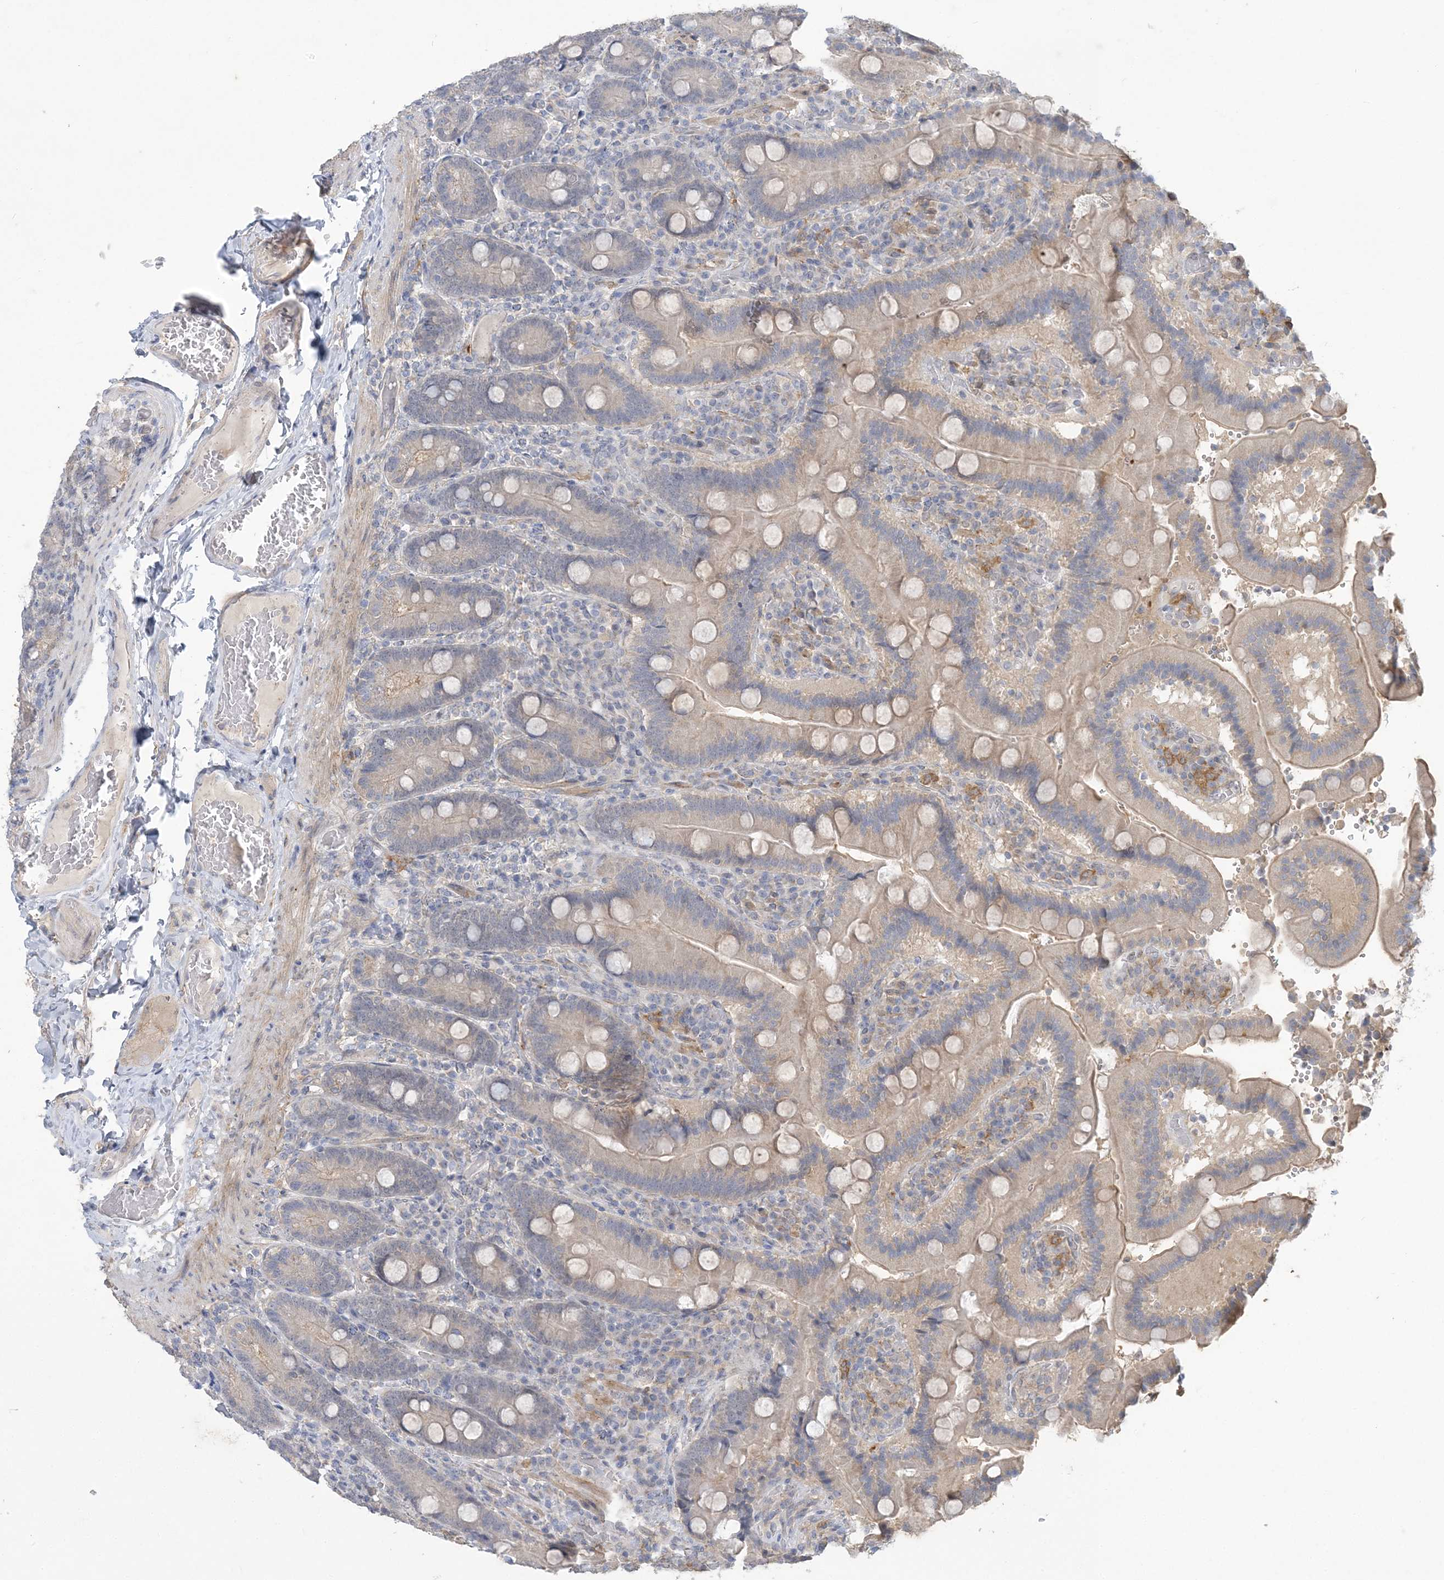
{"staining": {"intensity": "weak", "quantity": "25%-75%", "location": "cytoplasmic/membranous"}, "tissue": "duodenum", "cell_type": "Glandular cells", "image_type": "normal", "snomed": [{"axis": "morphology", "description": "Normal tissue, NOS"}, {"axis": "topography", "description": "Duodenum"}], "caption": "Duodenum stained with immunohistochemistry (IHC) exhibits weak cytoplasmic/membranous staining in about 25%-75% of glandular cells. (DAB = brown stain, brightfield microscopy at high magnification).", "gene": "ANKRD35", "patient": {"sex": "female", "age": 62}}